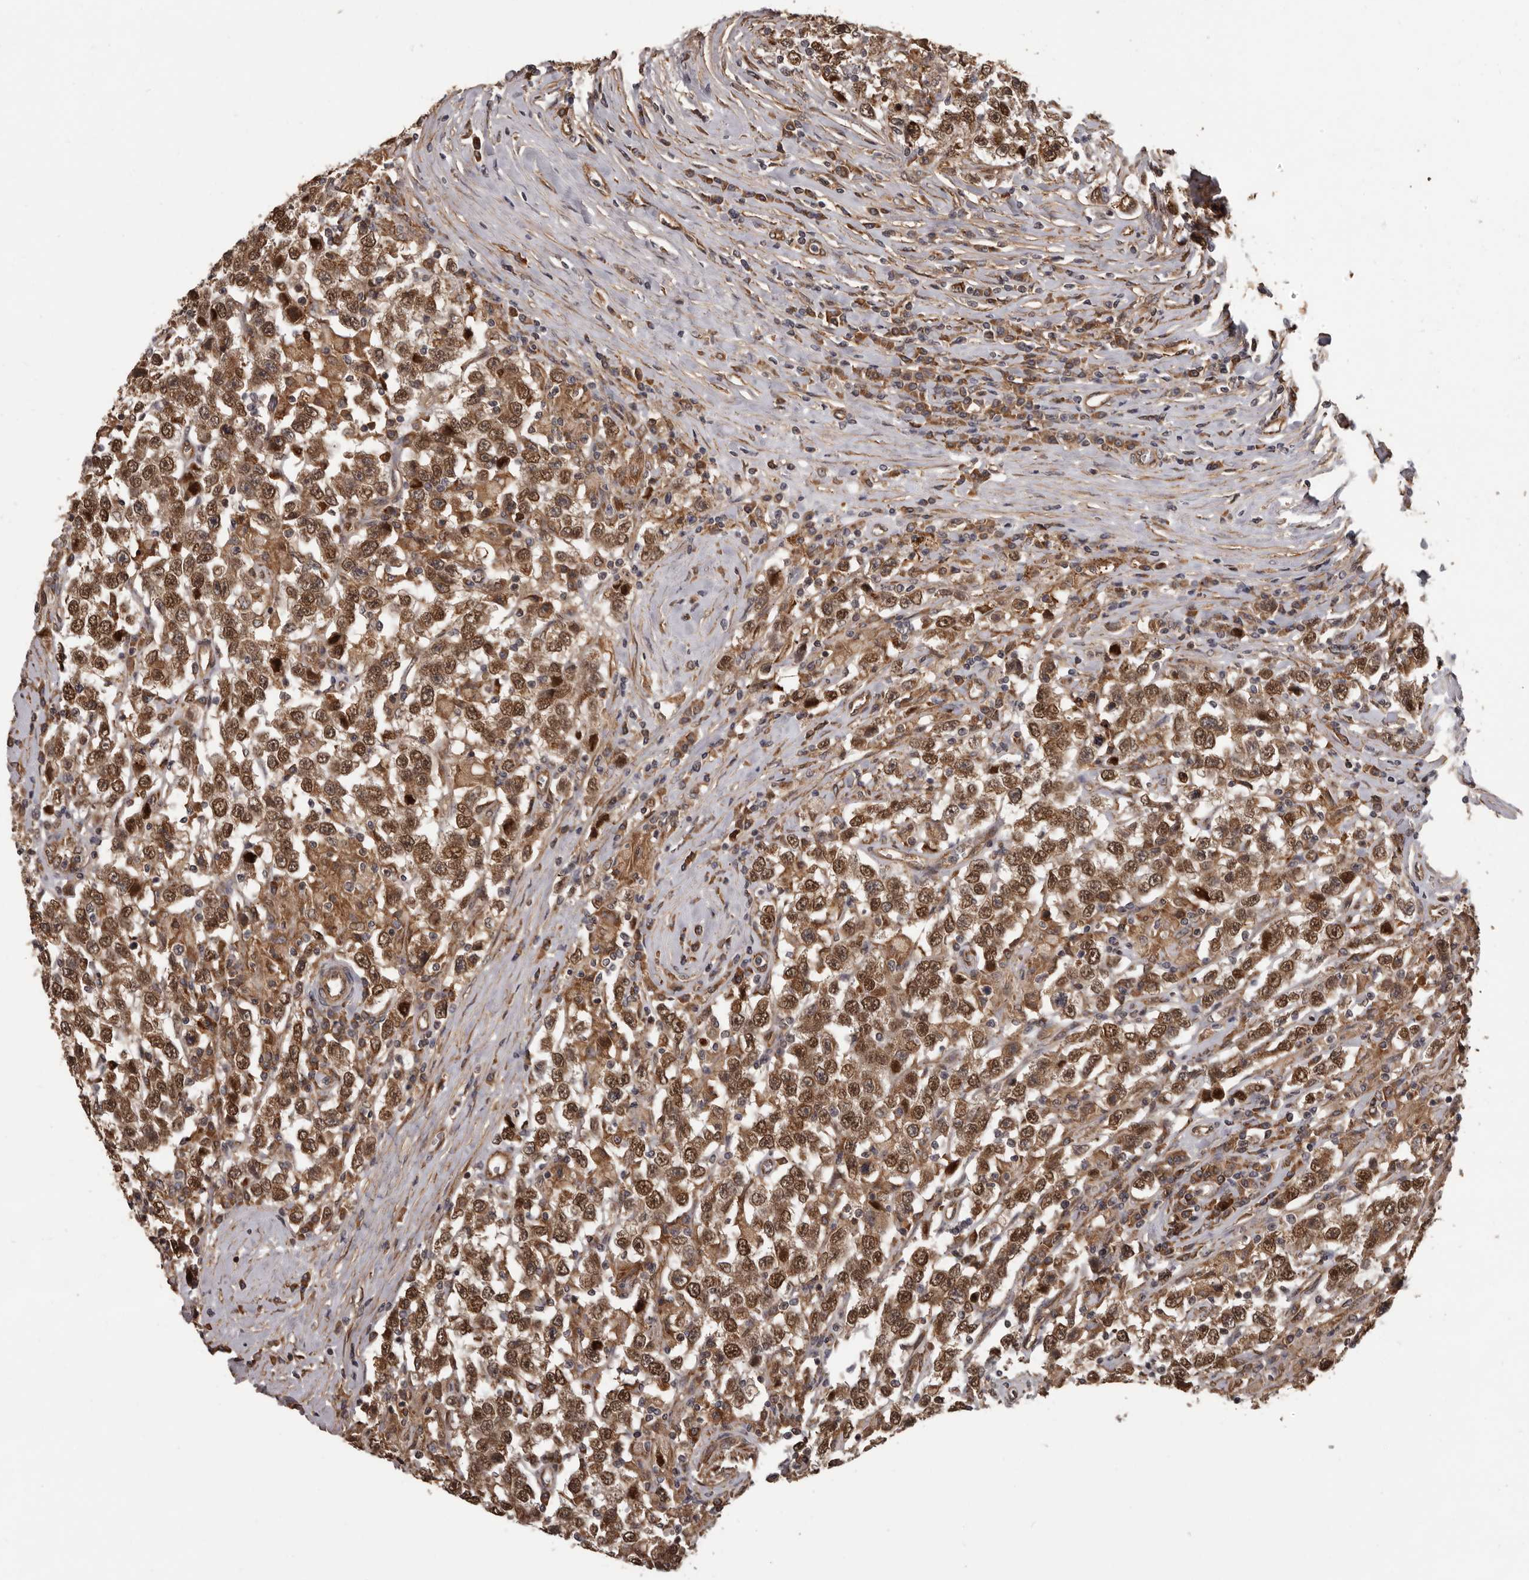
{"staining": {"intensity": "moderate", "quantity": ">75%", "location": "cytoplasmic/membranous,nuclear"}, "tissue": "testis cancer", "cell_type": "Tumor cells", "image_type": "cancer", "snomed": [{"axis": "morphology", "description": "Seminoma, NOS"}, {"axis": "topography", "description": "Testis"}], "caption": "Tumor cells exhibit moderate cytoplasmic/membranous and nuclear expression in about >75% of cells in seminoma (testis). Immunohistochemistry (ihc) stains the protein in brown and the nuclei are stained blue.", "gene": "SLITRK6", "patient": {"sex": "male", "age": 41}}